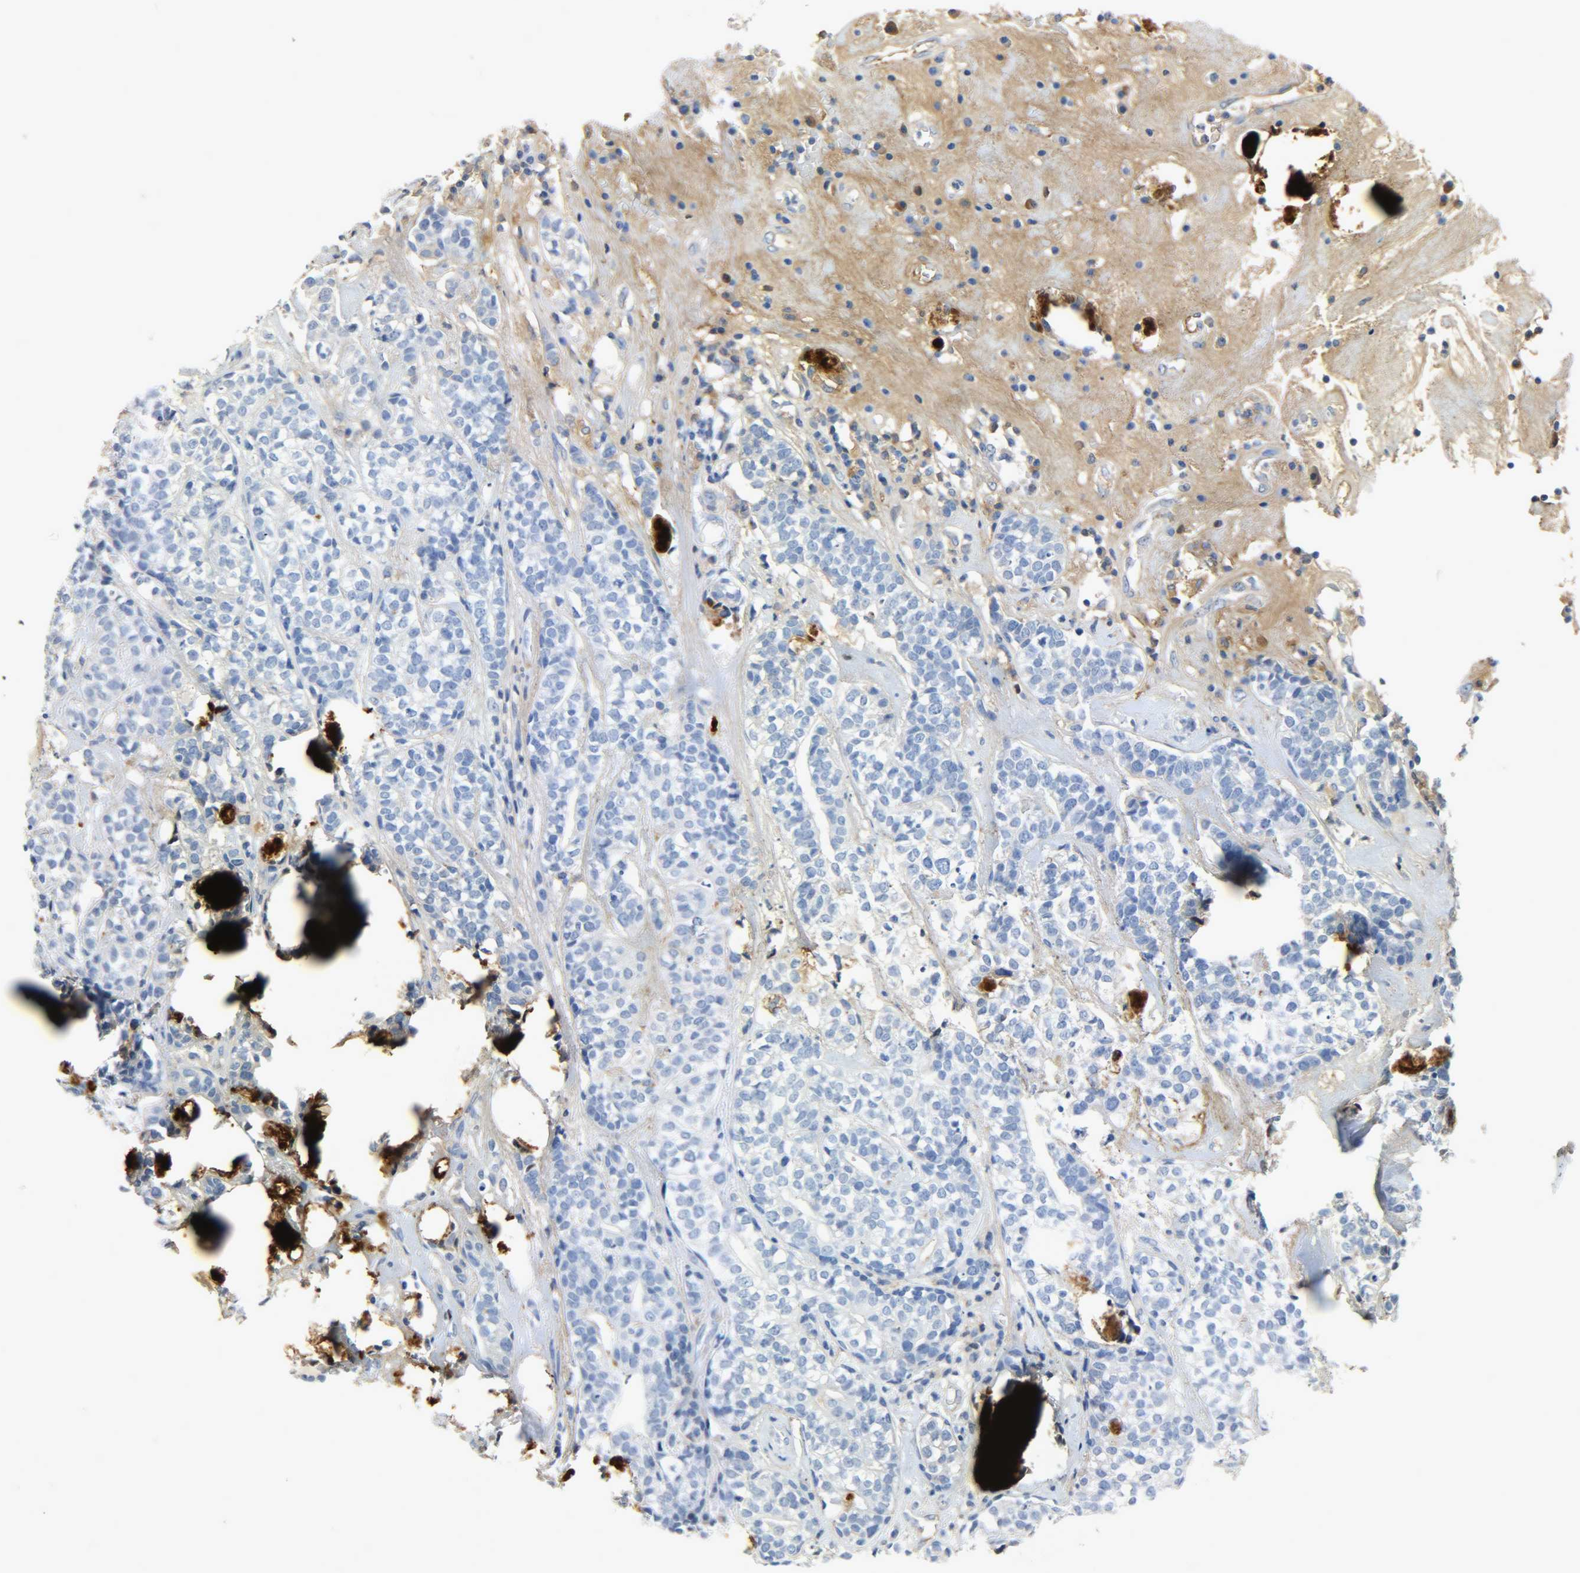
{"staining": {"intensity": "negative", "quantity": "none", "location": "none"}, "tissue": "head and neck cancer", "cell_type": "Tumor cells", "image_type": "cancer", "snomed": [{"axis": "morphology", "description": "Adenocarcinoma, NOS"}, {"axis": "topography", "description": "Salivary gland"}, {"axis": "topography", "description": "Head-Neck"}], "caption": "Immunohistochemical staining of human head and neck adenocarcinoma exhibits no significant expression in tumor cells.", "gene": "CRP", "patient": {"sex": "female", "age": 65}}